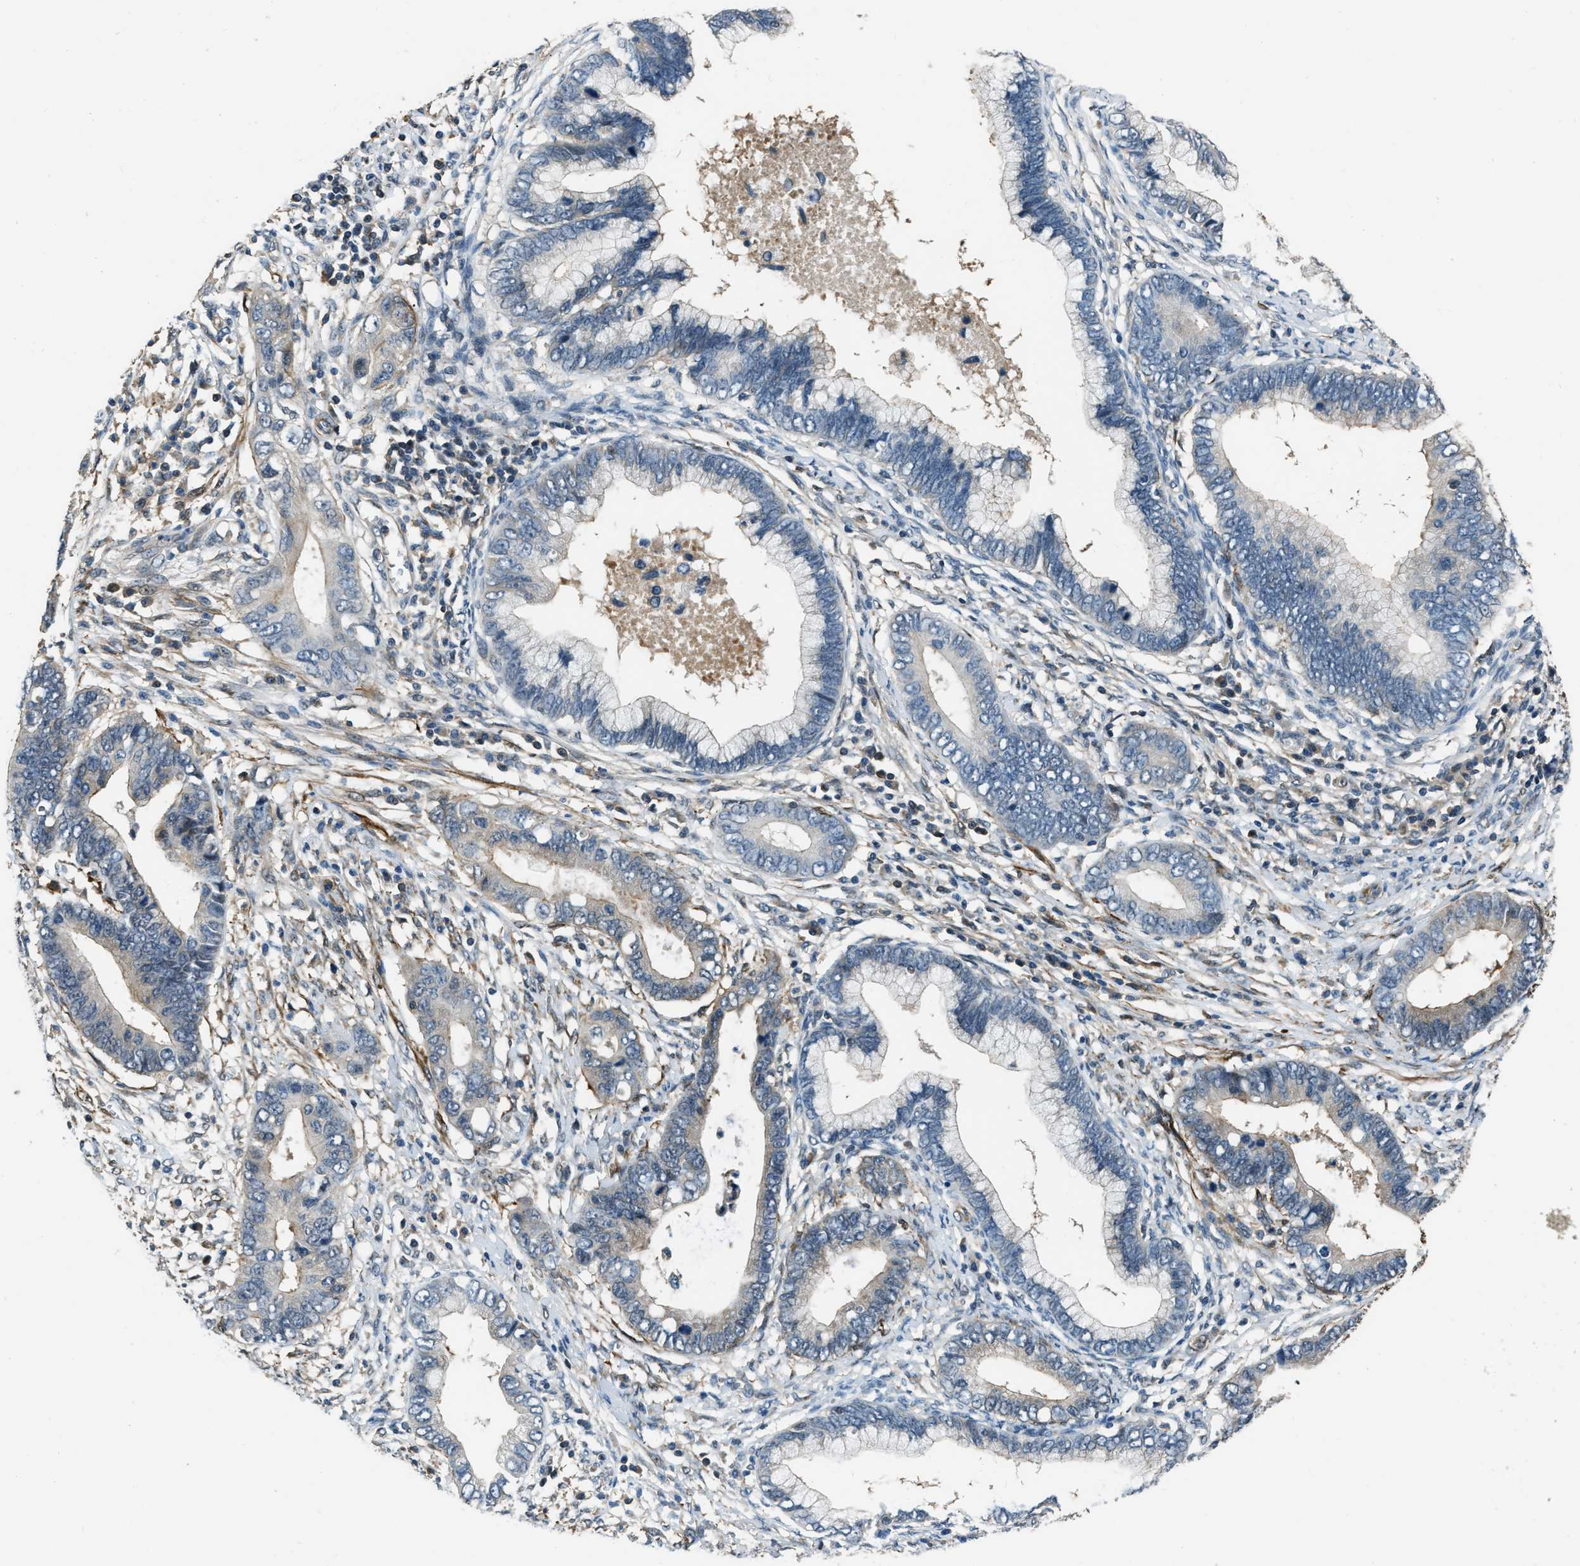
{"staining": {"intensity": "weak", "quantity": "<25%", "location": "cytoplasmic/membranous"}, "tissue": "cervical cancer", "cell_type": "Tumor cells", "image_type": "cancer", "snomed": [{"axis": "morphology", "description": "Adenocarcinoma, NOS"}, {"axis": "topography", "description": "Cervix"}], "caption": "Tumor cells are negative for protein expression in human cervical cancer (adenocarcinoma).", "gene": "NUDCD3", "patient": {"sex": "female", "age": 44}}